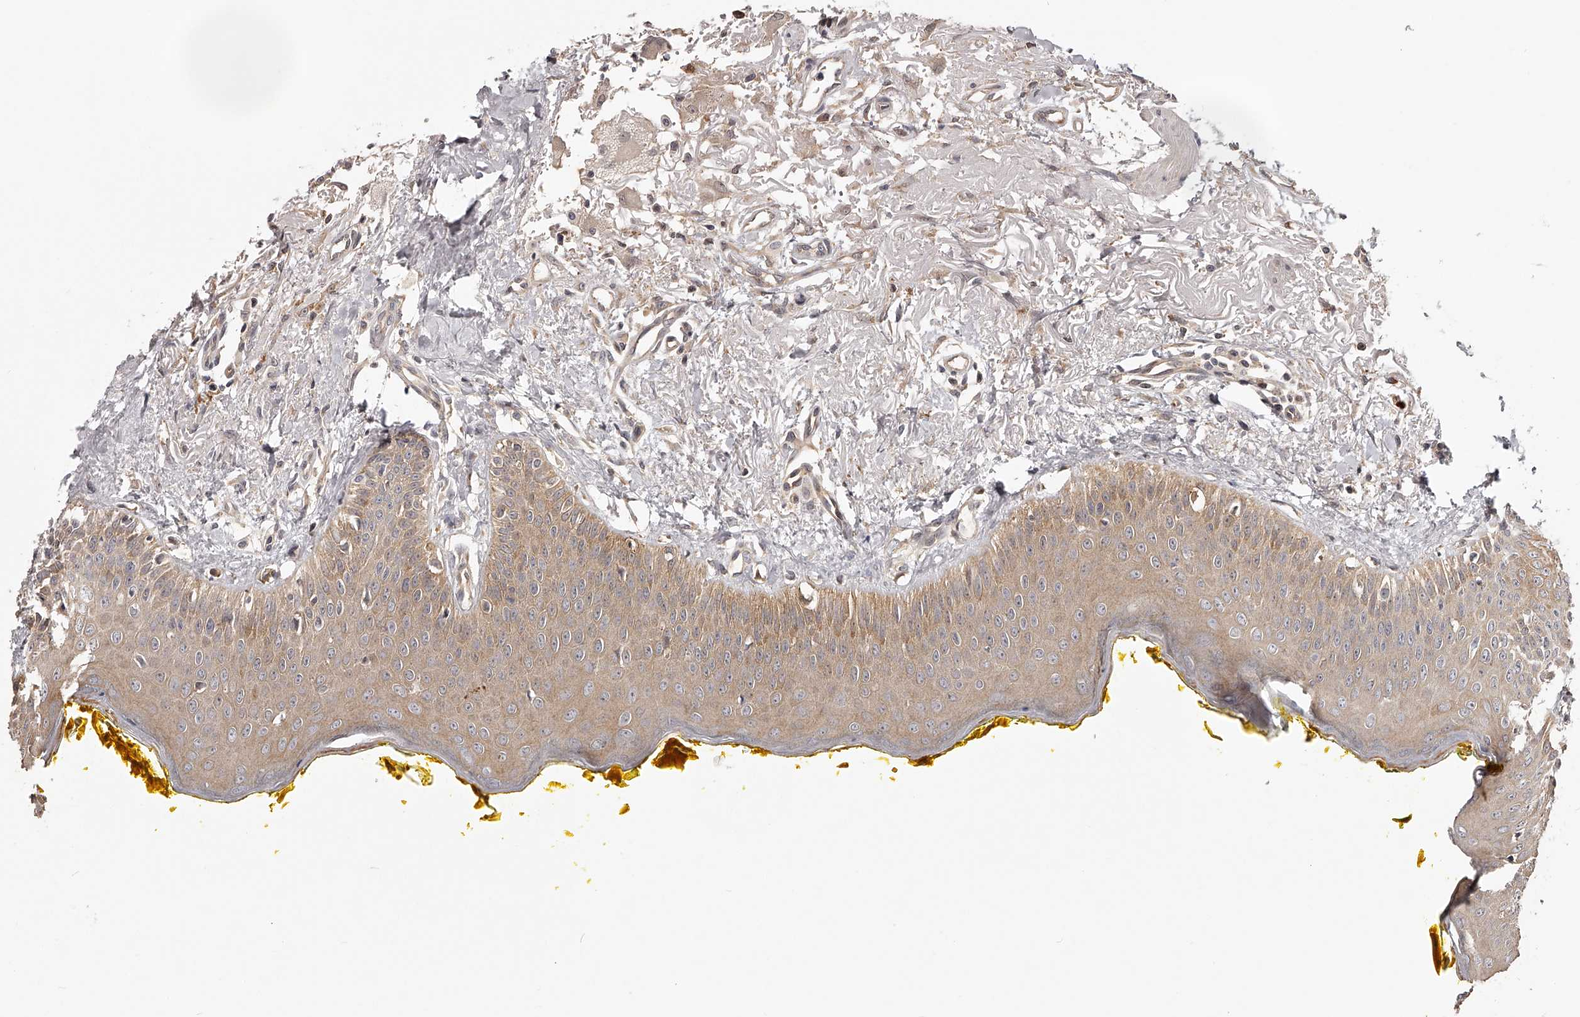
{"staining": {"intensity": "weak", "quantity": "25%-75%", "location": "cytoplasmic/membranous"}, "tissue": "oral mucosa", "cell_type": "Squamous epithelial cells", "image_type": "normal", "snomed": [{"axis": "morphology", "description": "Normal tissue, NOS"}, {"axis": "topography", "description": "Oral tissue"}], "caption": "About 25%-75% of squamous epithelial cells in unremarkable oral mucosa reveal weak cytoplasmic/membranous protein staining as visualized by brown immunohistochemical staining.", "gene": "ZNF582", "patient": {"sex": "female", "age": 70}}